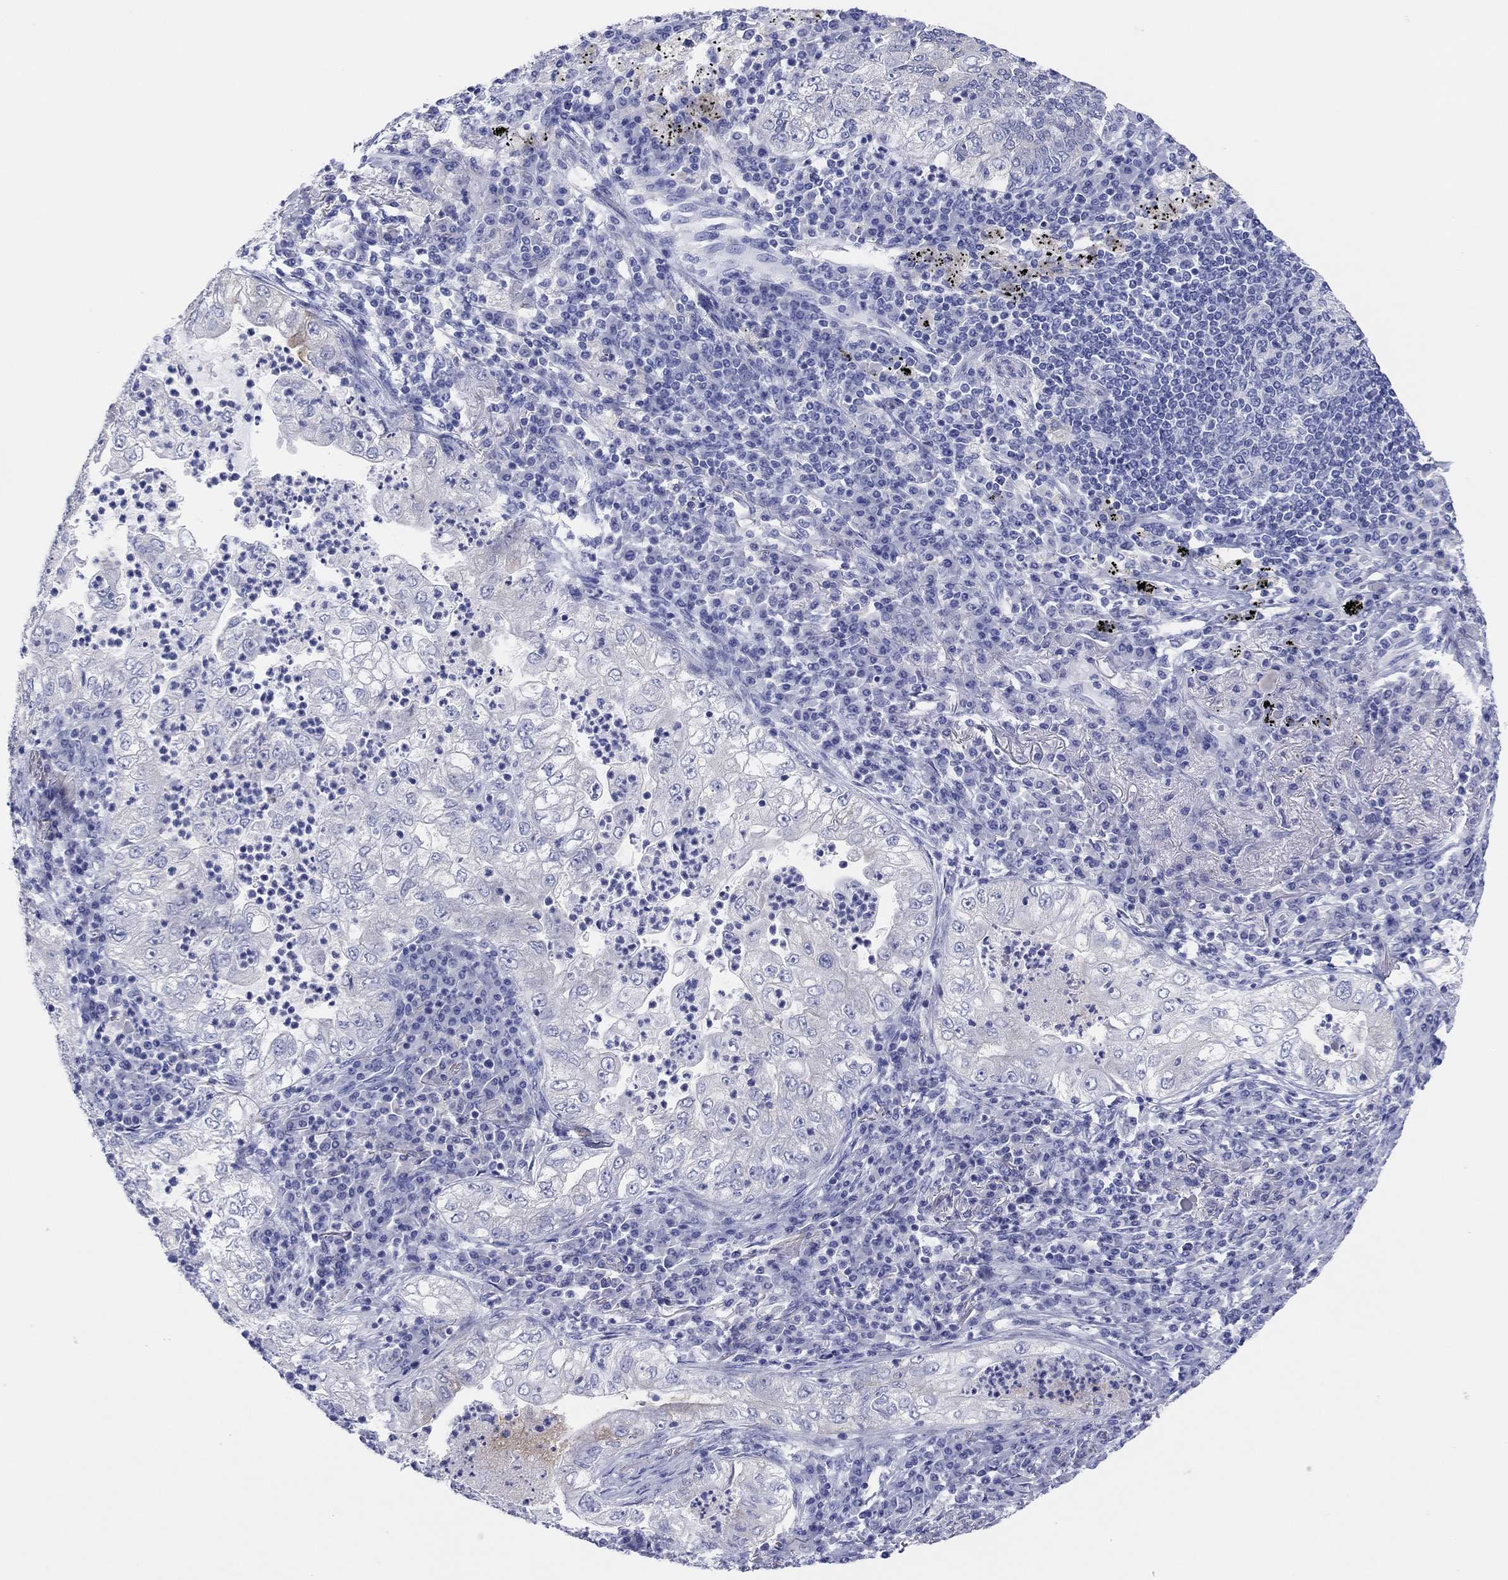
{"staining": {"intensity": "negative", "quantity": "none", "location": "none"}, "tissue": "lung cancer", "cell_type": "Tumor cells", "image_type": "cancer", "snomed": [{"axis": "morphology", "description": "Adenocarcinoma, NOS"}, {"axis": "topography", "description": "Lung"}], "caption": "Micrograph shows no protein positivity in tumor cells of lung adenocarcinoma tissue.", "gene": "ERICH3", "patient": {"sex": "female", "age": 73}}